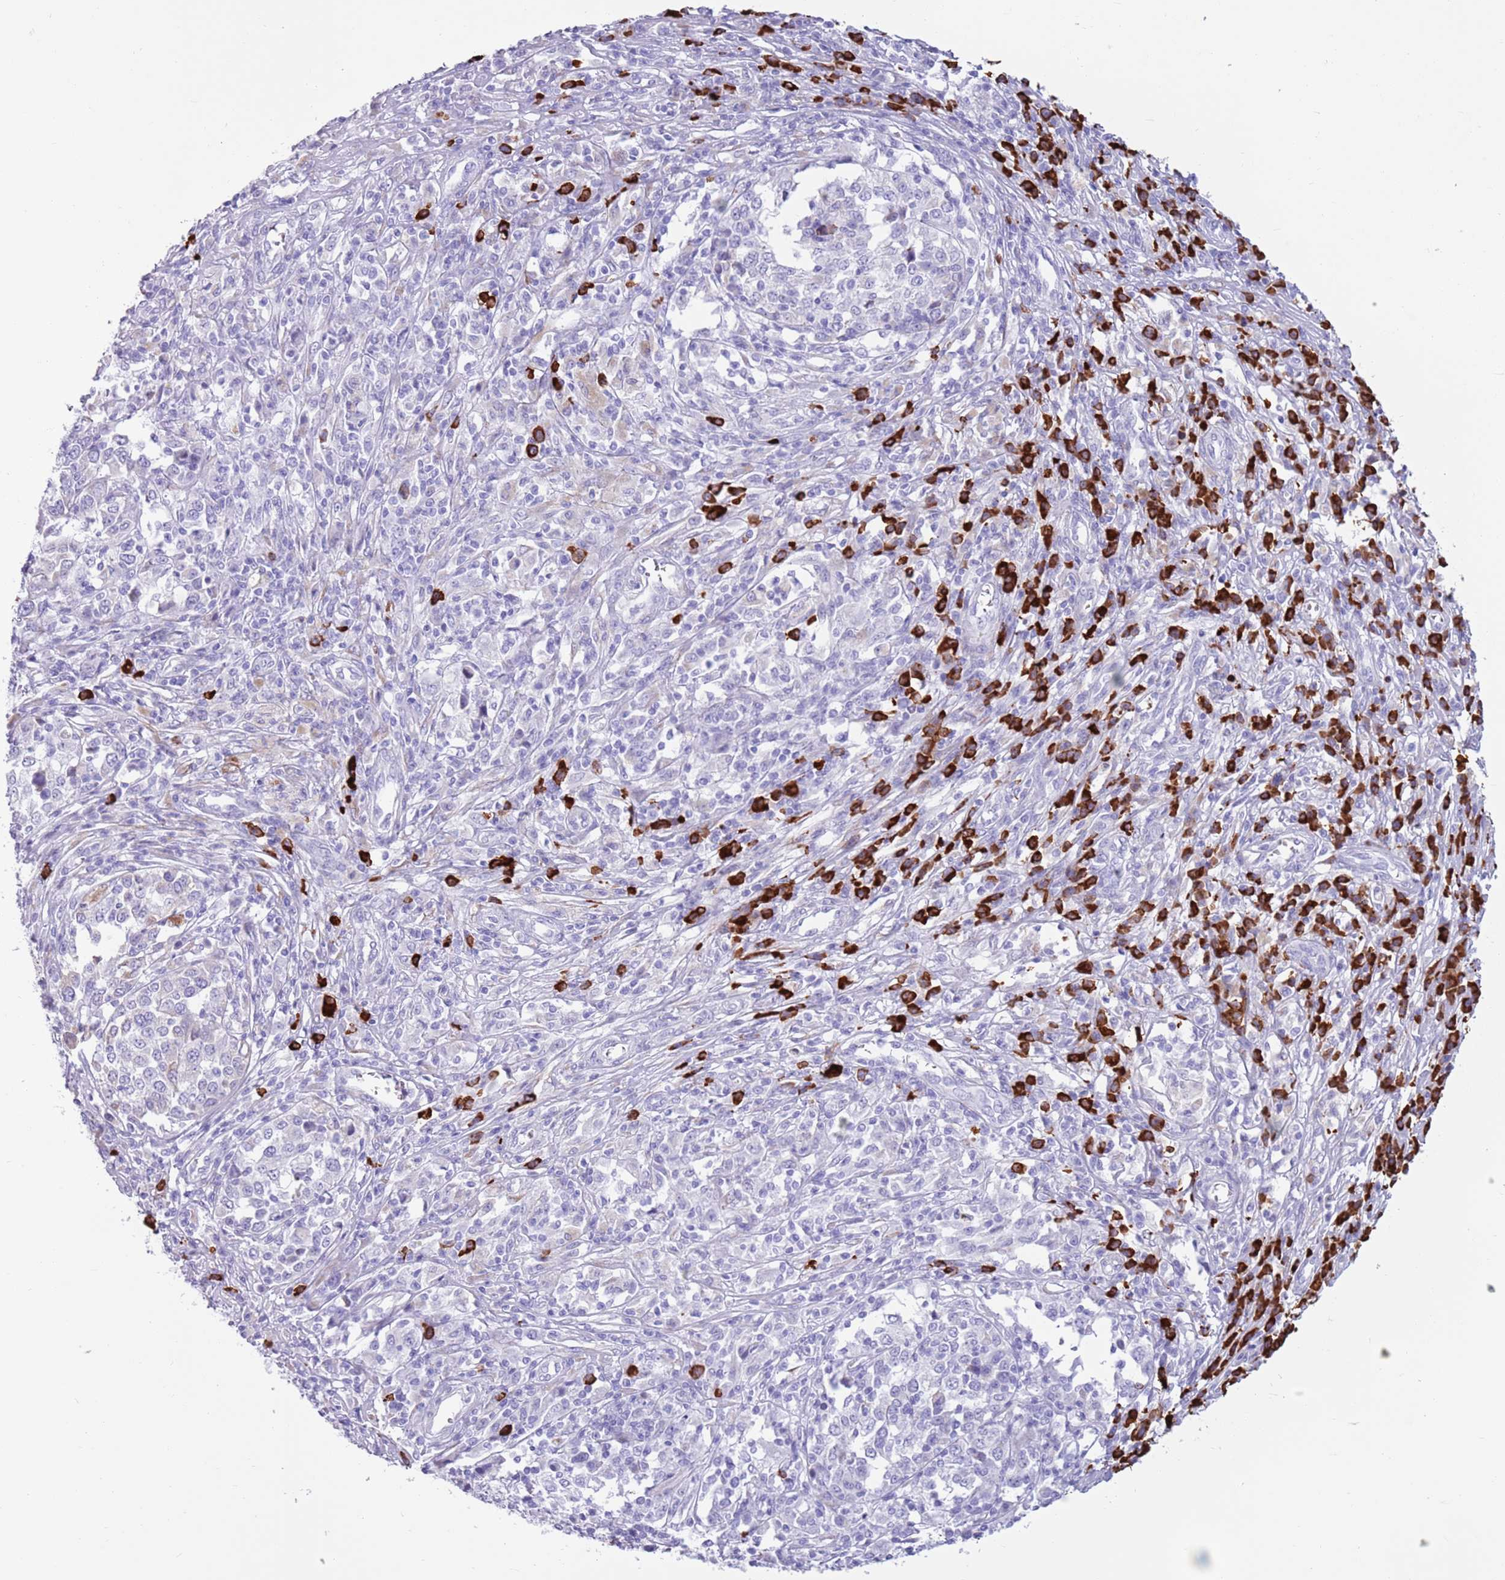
{"staining": {"intensity": "negative", "quantity": "none", "location": "none"}, "tissue": "melanoma", "cell_type": "Tumor cells", "image_type": "cancer", "snomed": [{"axis": "morphology", "description": "Malignant melanoma, Metastatic site"}, {"axis": "topography", "description": "Lymph node"}], "caption": "Human melanoma stained for a protein using immunohistochemistry (IHC) demonstrates no staining in tumor cells.", "gene": "LY6G5B", "patient": {"sex": "male", "age": 44}}